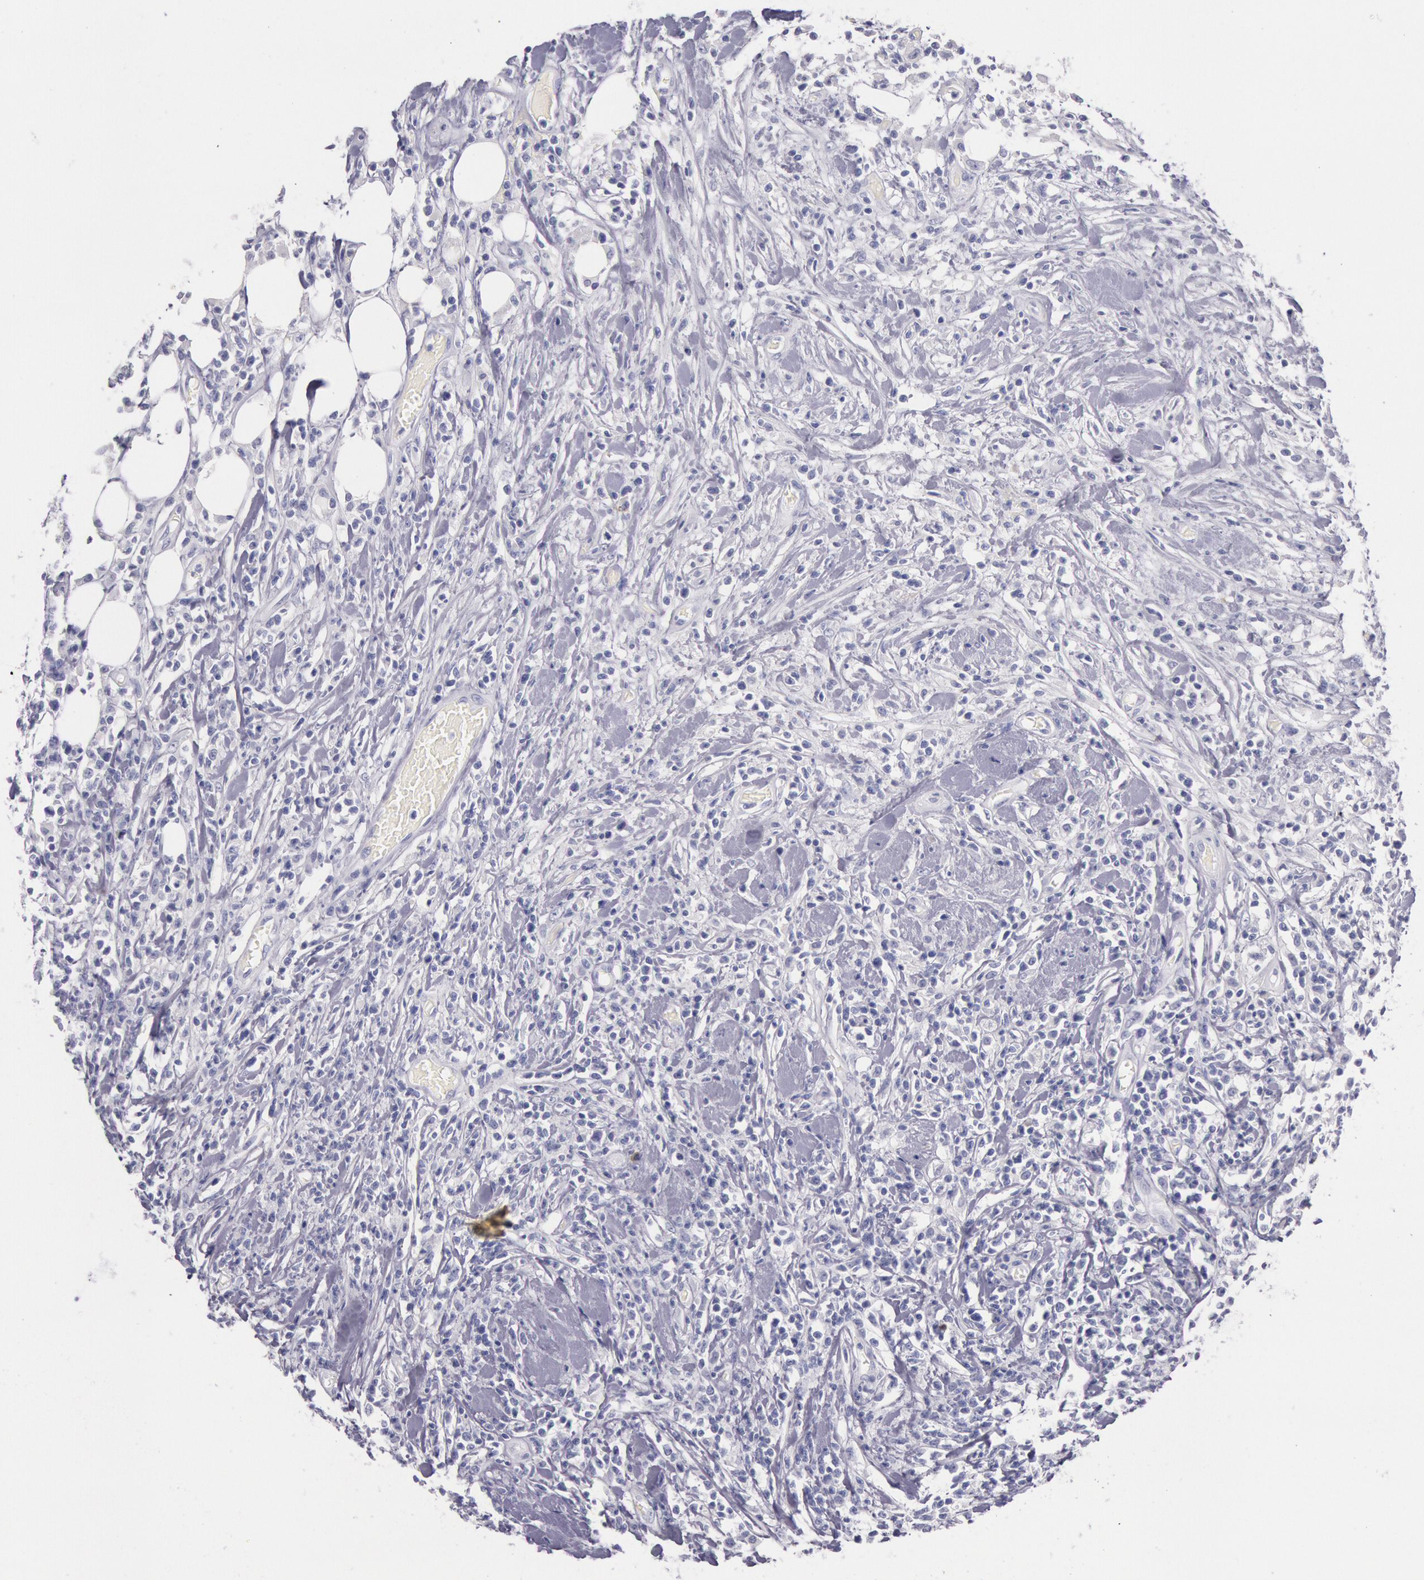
{"staining": {"intensity": "negative", "quantity": "none", "location": "none"}, "tissue": "lymphoma", "cell_type": "Tumor cells", "image_type": "cancer", "snomed": [{"axis": "morphology", "description": "Malignant lymphoma, non-Hodgkin's type, High grade"}, {"axis": "topography", "description": "Colon"}], "caption": "A histopathology image of human lymphoma is negative for staining in tumor cells.", "gene": "EGFR", "patient": {"sex": "male", "age": 82}}